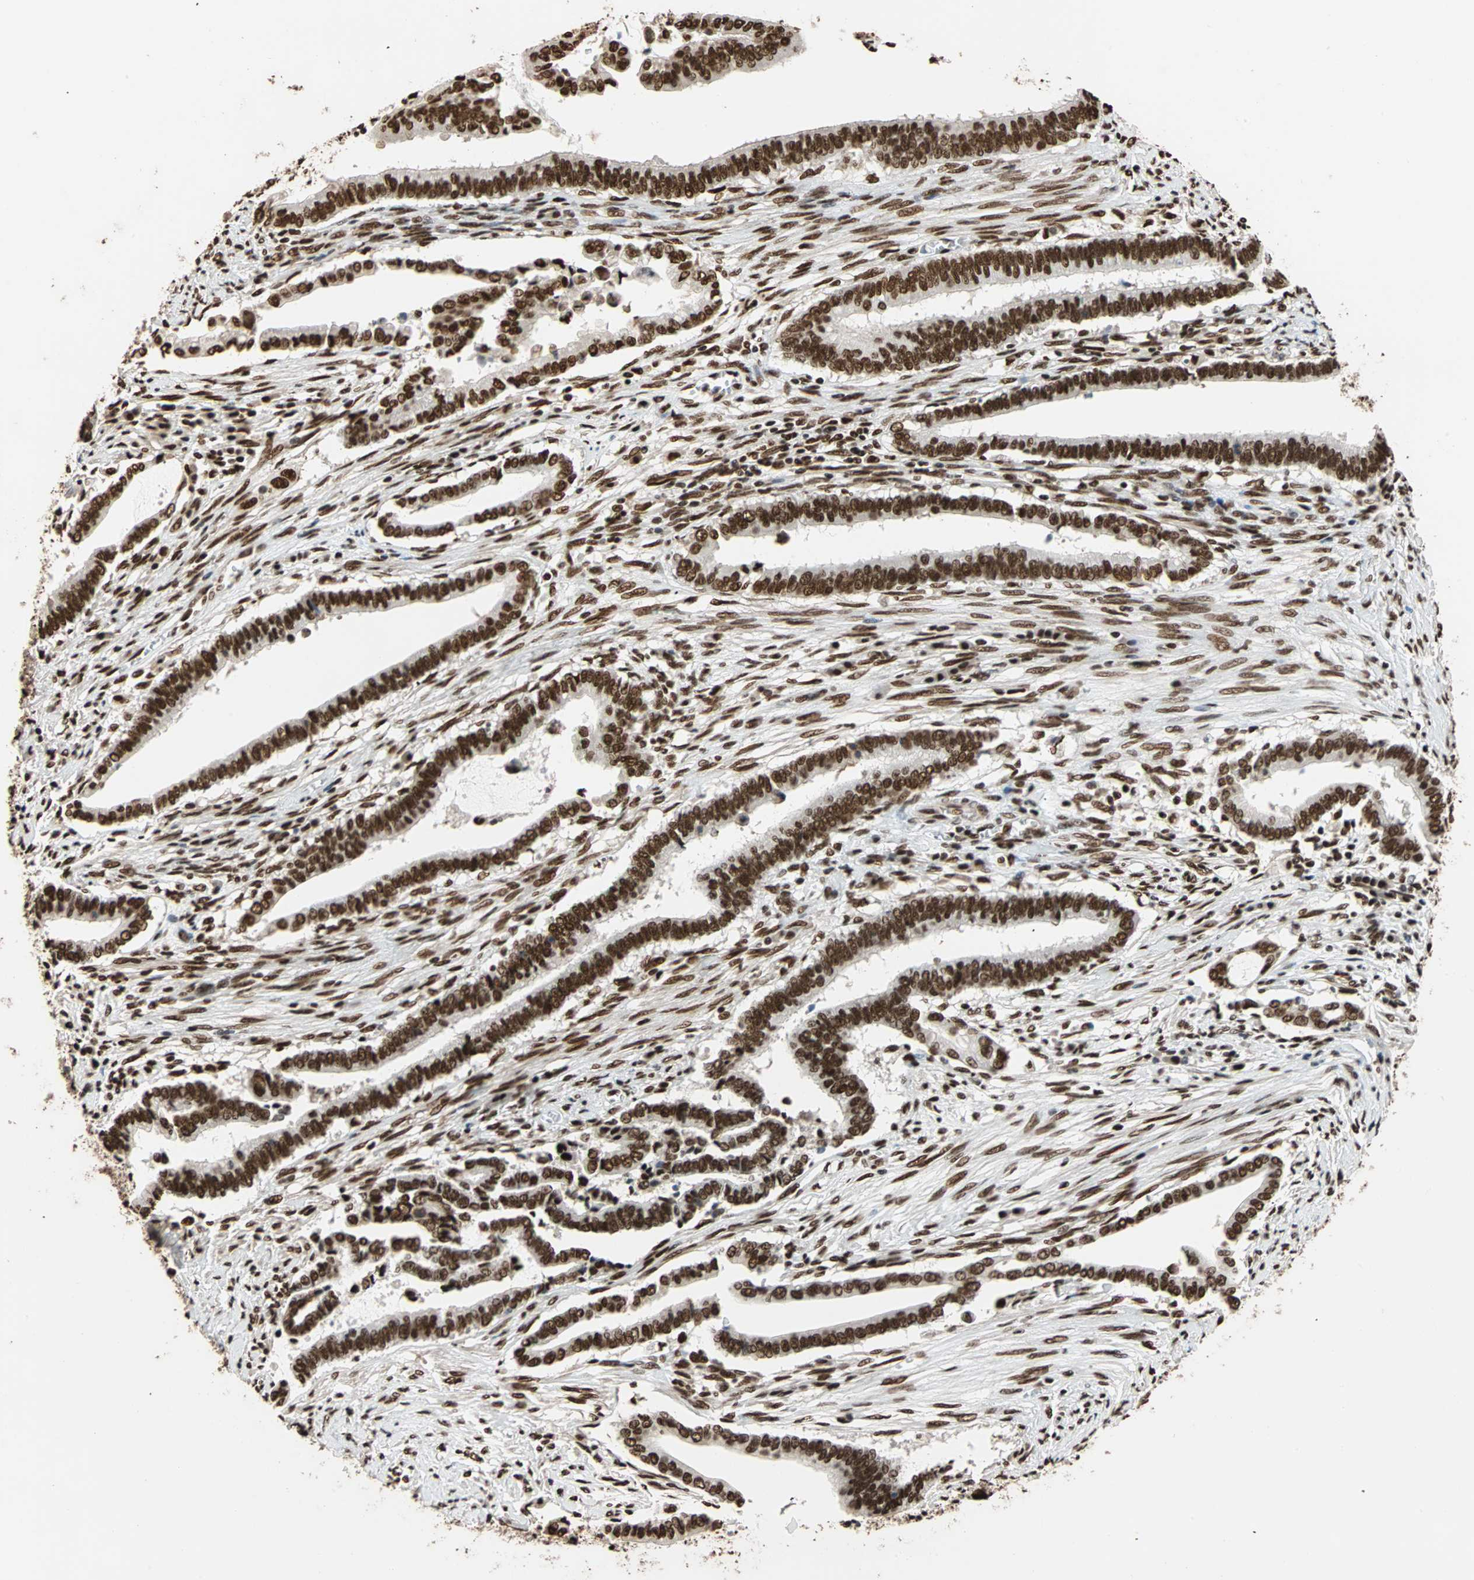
{"staining": {"intensity": "strong", "quantity": ">75%", "location": "nuclear"}, "tissue": "cervical cancer", "cell_type": "Tumor cells", "image_type": "cancer", "snomed": [{"axis": "morphology", "description": "Adenocarcinoma, NOS"}, {"axis": "topography", "description": "Cervix"}], "caption": "IHC (DAB) staining of human cervical cancer (adenocarcinoma) displays strong nuclear protein positivity in approximately >75% of tumor cells.", "gene": "ILF2", "patient": {"sex": "female", "age": 44}}